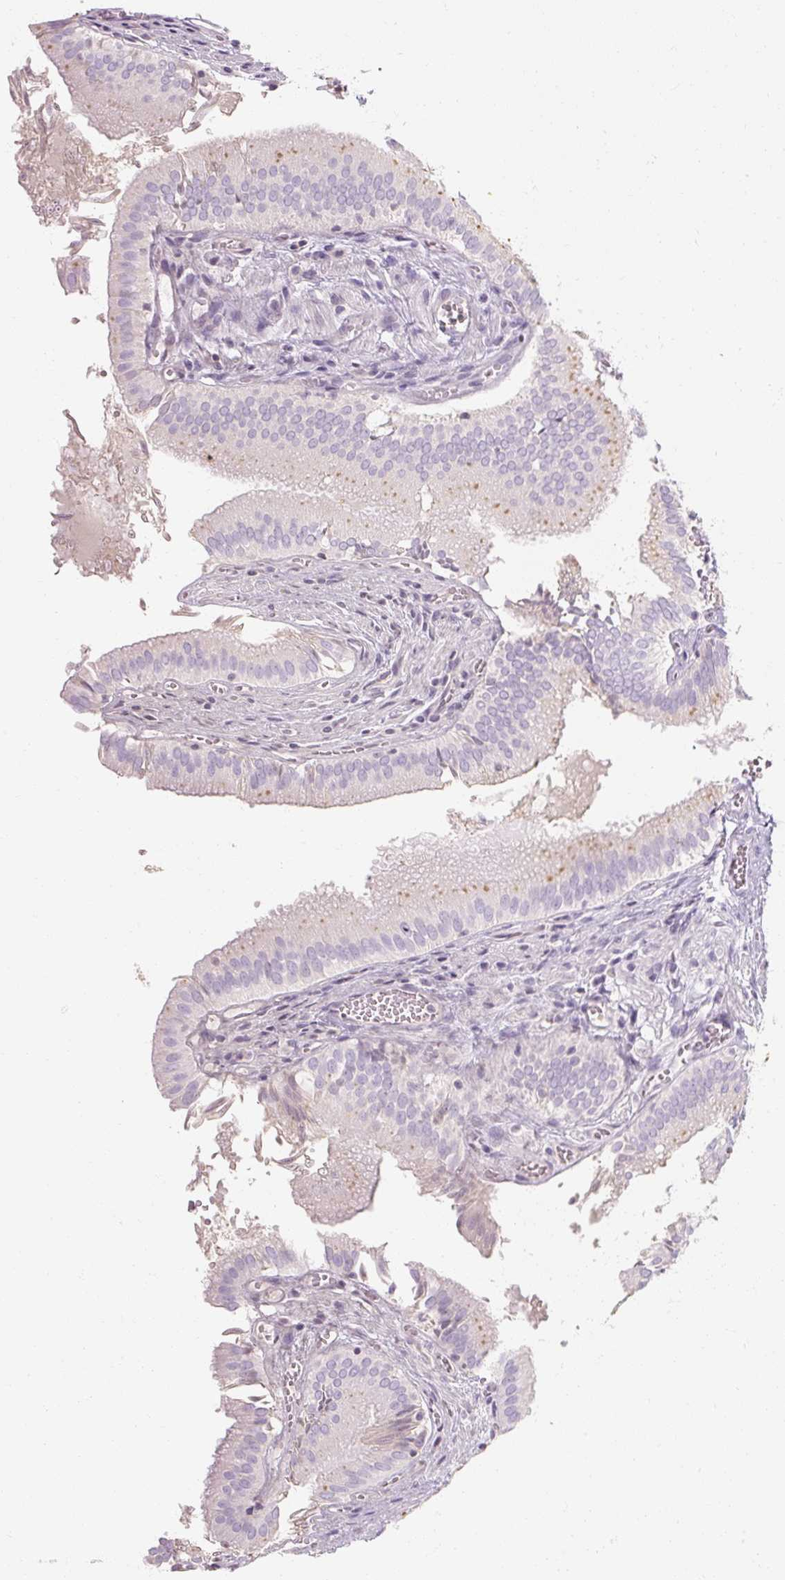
{"staining": {"intensity": "weak", "quantity": "25%-75%", "location": "cytoplasmic/membranous"}, "tissue": "gallbladder", "cell_type": "Glandular cells", "image_type": "normal", "snomed": [{"axis": "morphology", "description": "Normal tissue, NOS"}, {"axis": "topography", "description": "Gallbladder"}, {"axis": "topography", "description": "Peripheral nerve tissue"}], "caption": "An image of human gallbladder stained for a protein displays weak cytoplasmic/membranous brown staining in glandular cells.", "gene": "NFE2L3", "patient": {"sex": "male", "age": 17}}